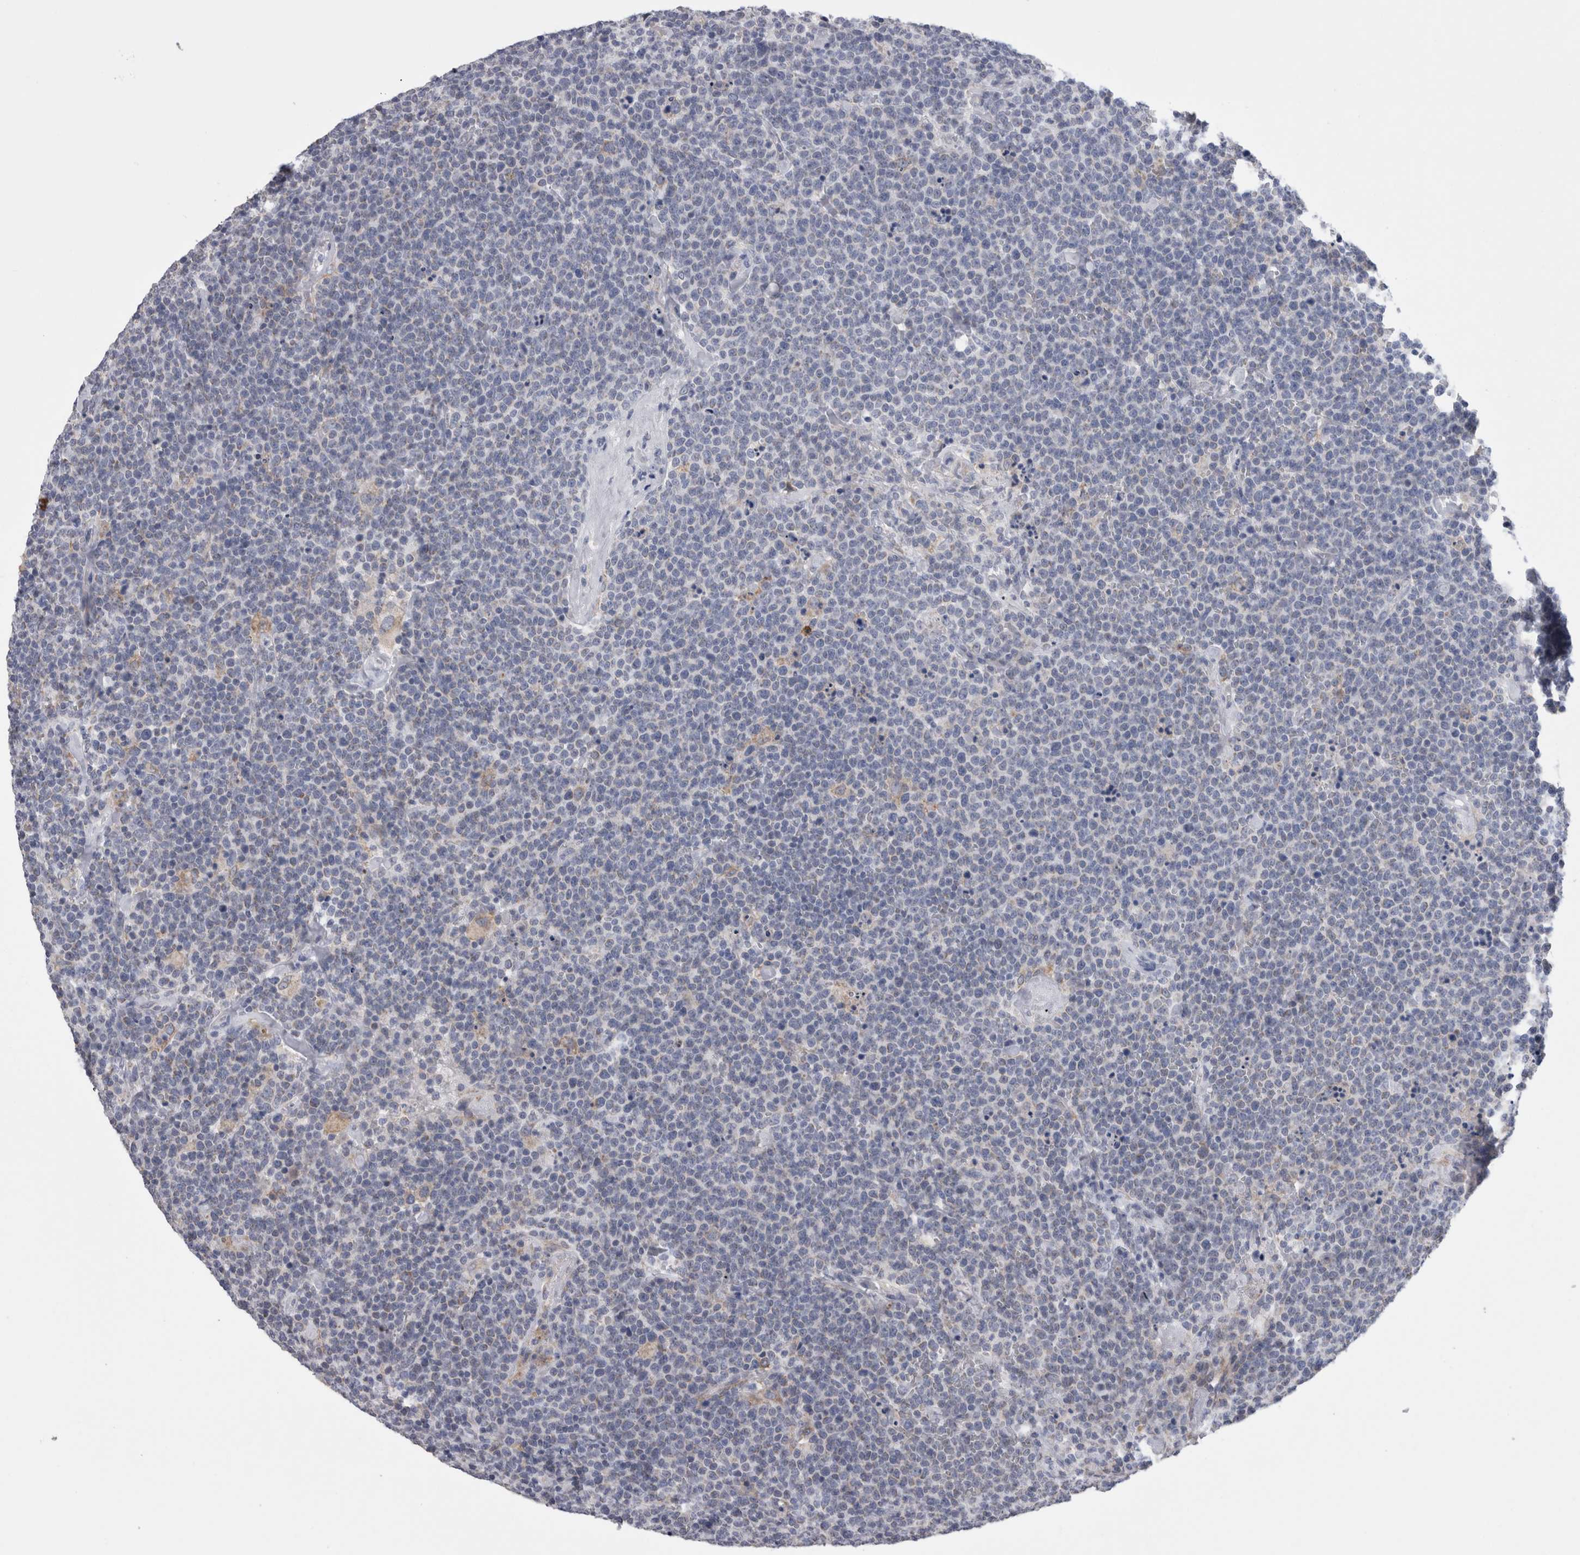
{"staining": {"intensity": "negative", "quantity": "none", "location": "none"}, "tissue": "lymphoma", "cell_type": "Tumor cells", "image_type": "cancer", "snomed": [{"axis": "morphology", "description": "Malignant lymphoma, non-Hodgkin's type, High grade"}, {"axis": "topography", "description": "Lymph node"}], "caption": "The photomicrograph demonstrates no significant positivity in tumor cells of high-grade malignant lymphoma, non-Hodgkin's type.", "gene": "GDAP1", "patient": {"sex": "male", "age": 61}}